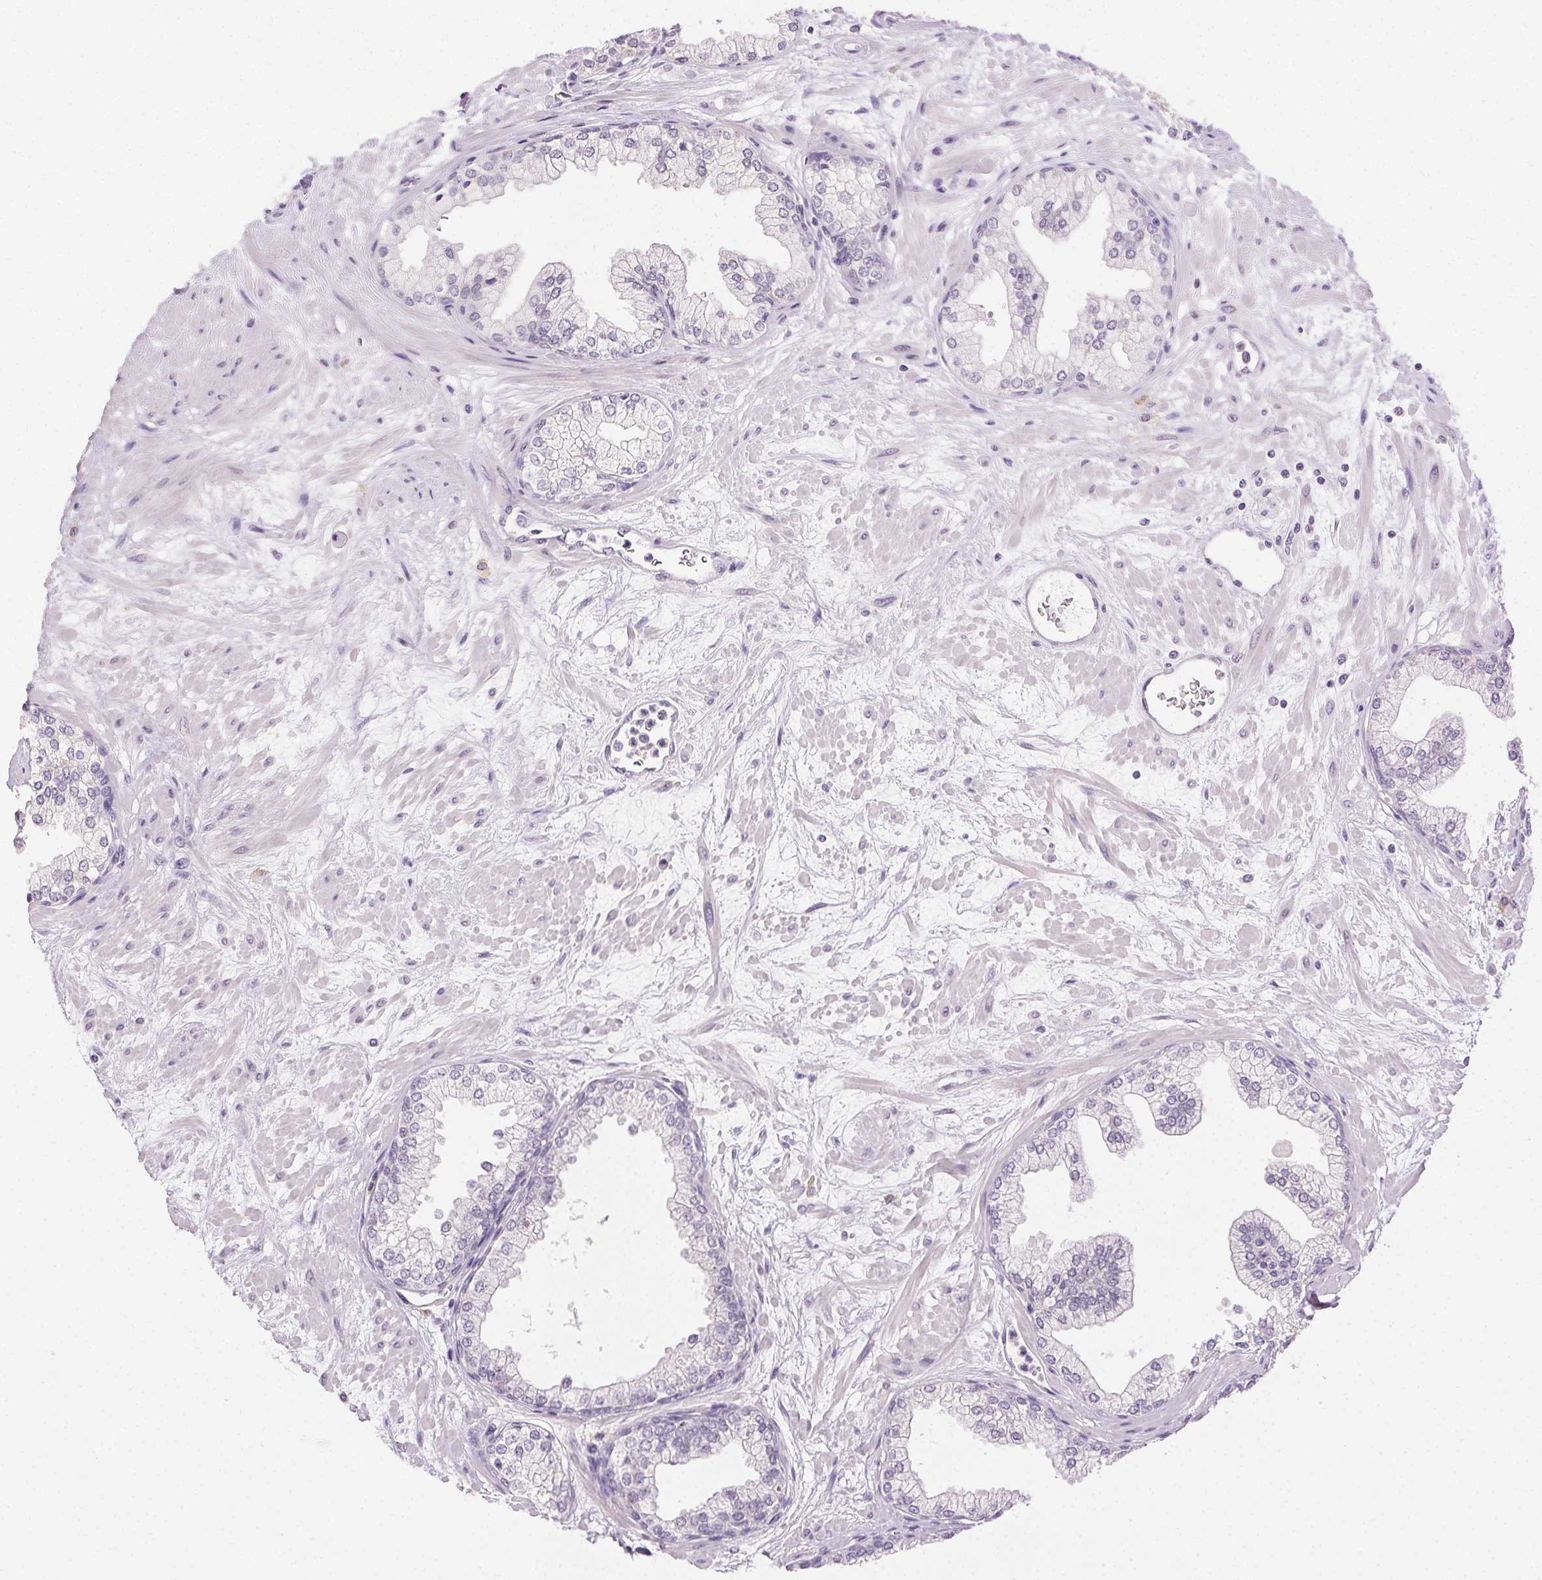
{"staining": {"intensity": "negative", "quantity": "none", "location": "none"}, "tissue": "prostate", "cell_type": "Glandular cells", "image_type": "normal", "snomed": [{"axis": "morphology", "description": "Normal tissue, NOS"}, {"axis": "topography", "description": "Prostate"}, {"axis": "topography", "description": "Peripheral nerve tissue"}], "caption": "IHC of unremarkable human prostate exhibits no staining in glandular cells. The staining is performed using DAB brown chromogen with nuclei counter-stained in using hematoxylin.", "gene": "AKAP5", "patient": {"sex": "male", "age": 61}}